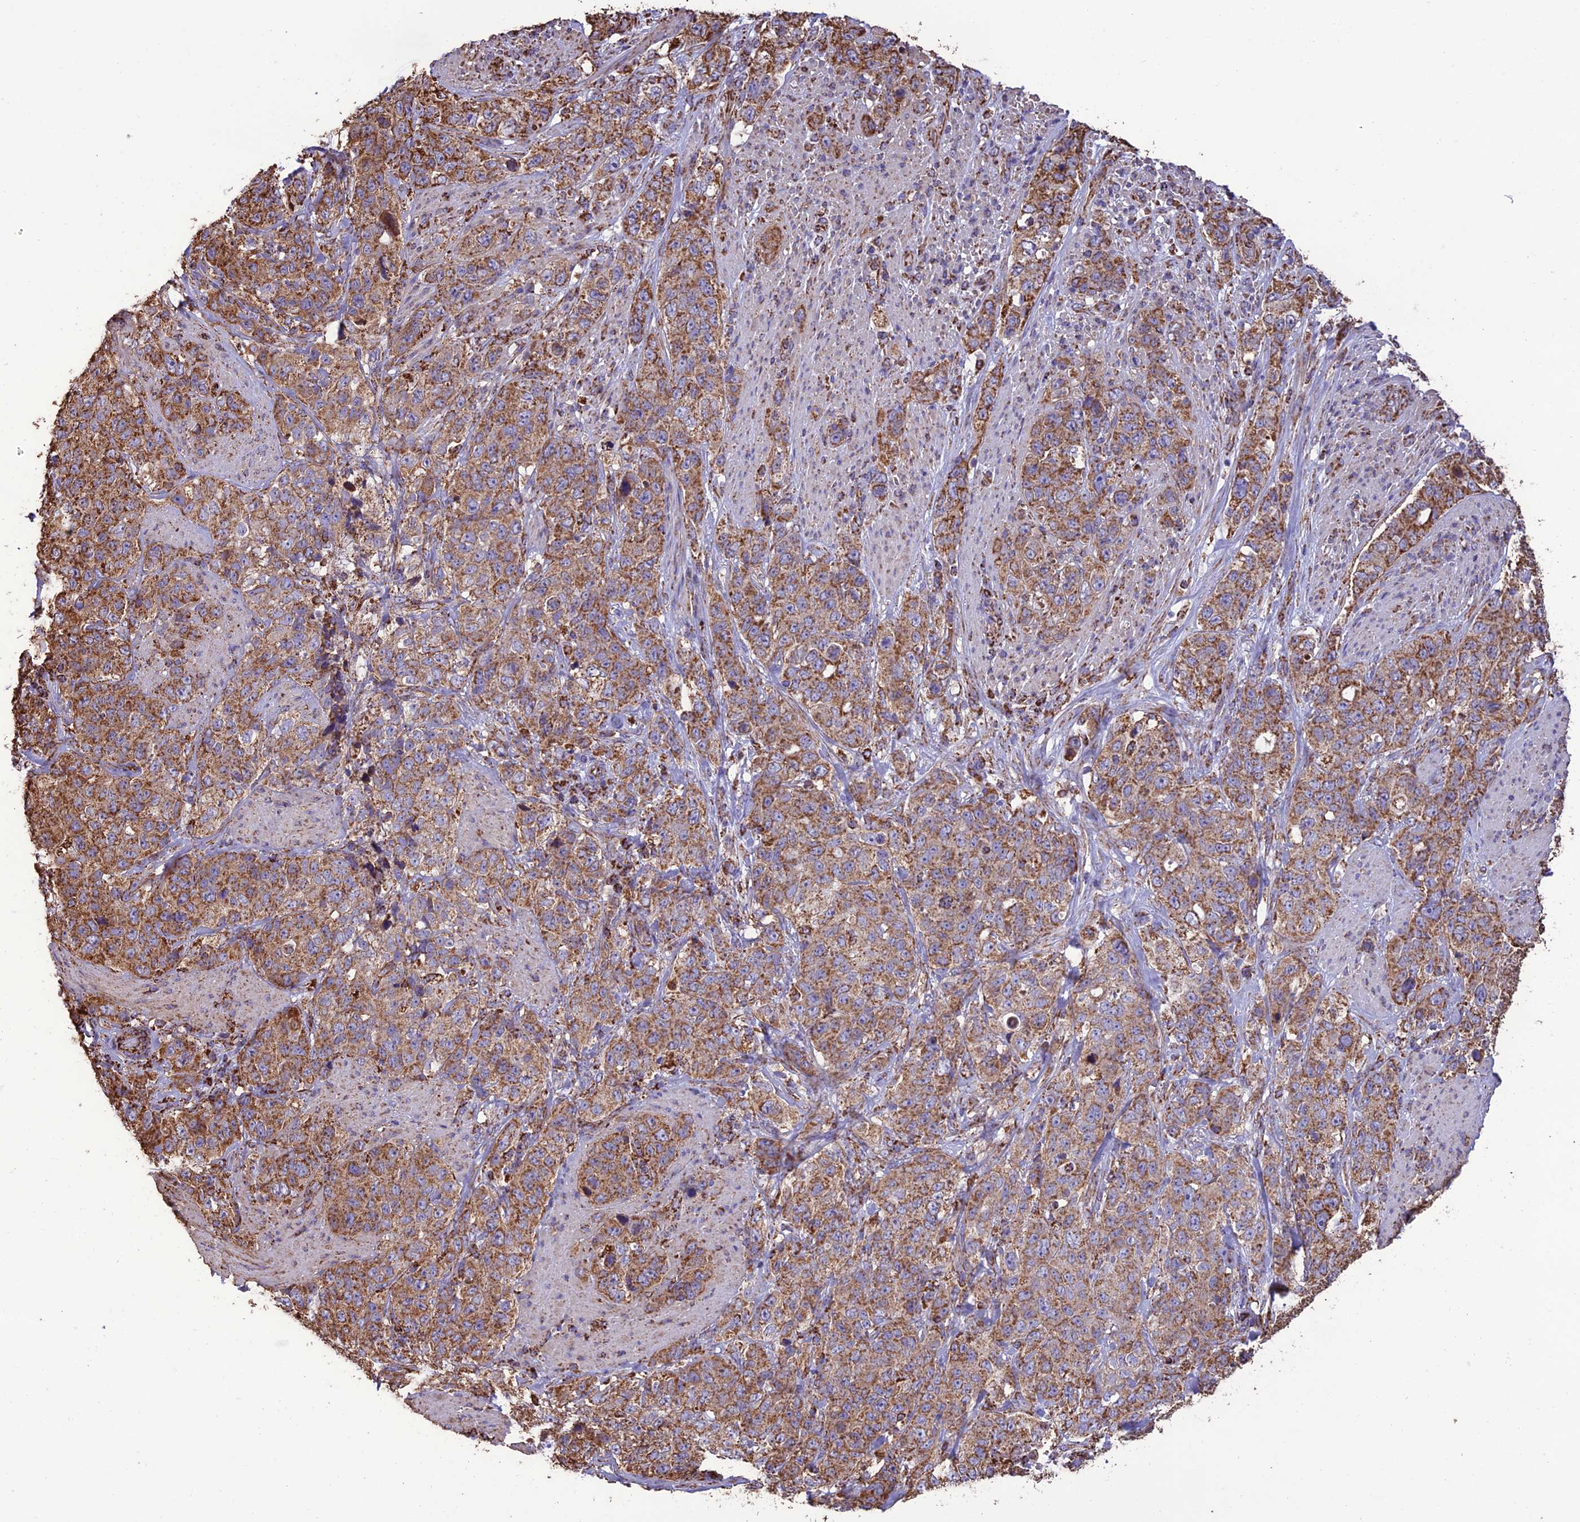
{"staining": {"intensity": "moderate", "quantity": ">75%", "location": "cytoplasmic/membranous"}, "tissue": "stomach cancer", "cell_type": "Tumor cells", "image_type": "cancer", "snomed": [{"axis": "morphology", "description": "Adenocarcinoma, NOS"}, {"axis": "topography", "description": "Stomach"}], "caption": "Brown immunohistochemical staining in stomach cancer displays moderate cytoplasmic/membranous positivity in about >75% of tumor cells.", "gene": "NDUFAF1", "patient": {"sex": "male", "age": 48}}